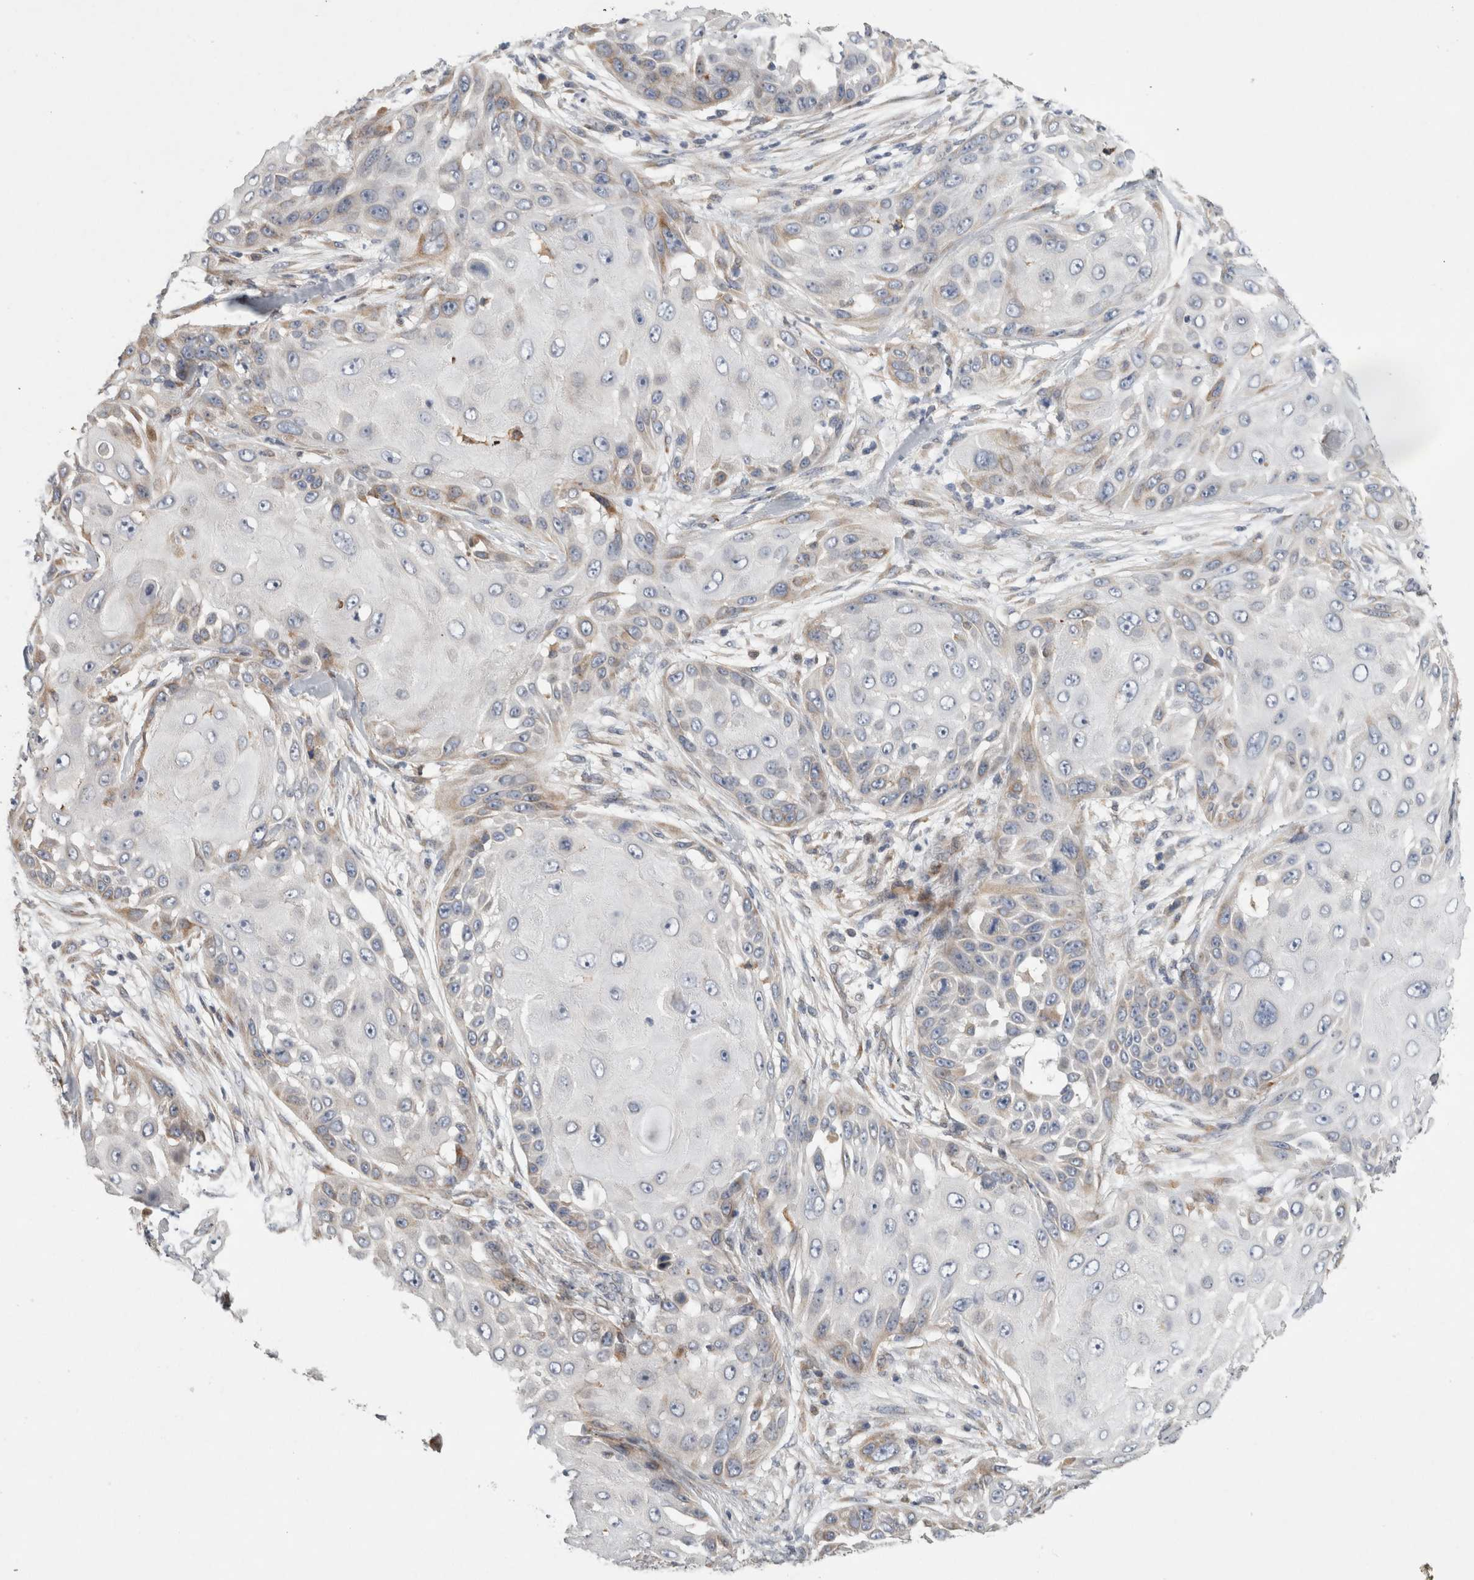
{"staining": {"intensity": "weak", "quantity": "<25%", "location": "cytoplasmic/membranous"}, "tissue": "skin cancer", "cell_type": "Tumor cells", "image_type": "cancer", "snomed": [{"axis": "morphology", "description": "Squamous cell carcinoma, NOS"}, {"axis": "topography", "description": "Skin"}], "caption": "Immunohistochemistry (IHC) of human squamous cell carcinoma (skin) demonstrates no expression in tumor cells.", "gene": "TRMT9B", "patient": {"sex": "female", "age": 44}}